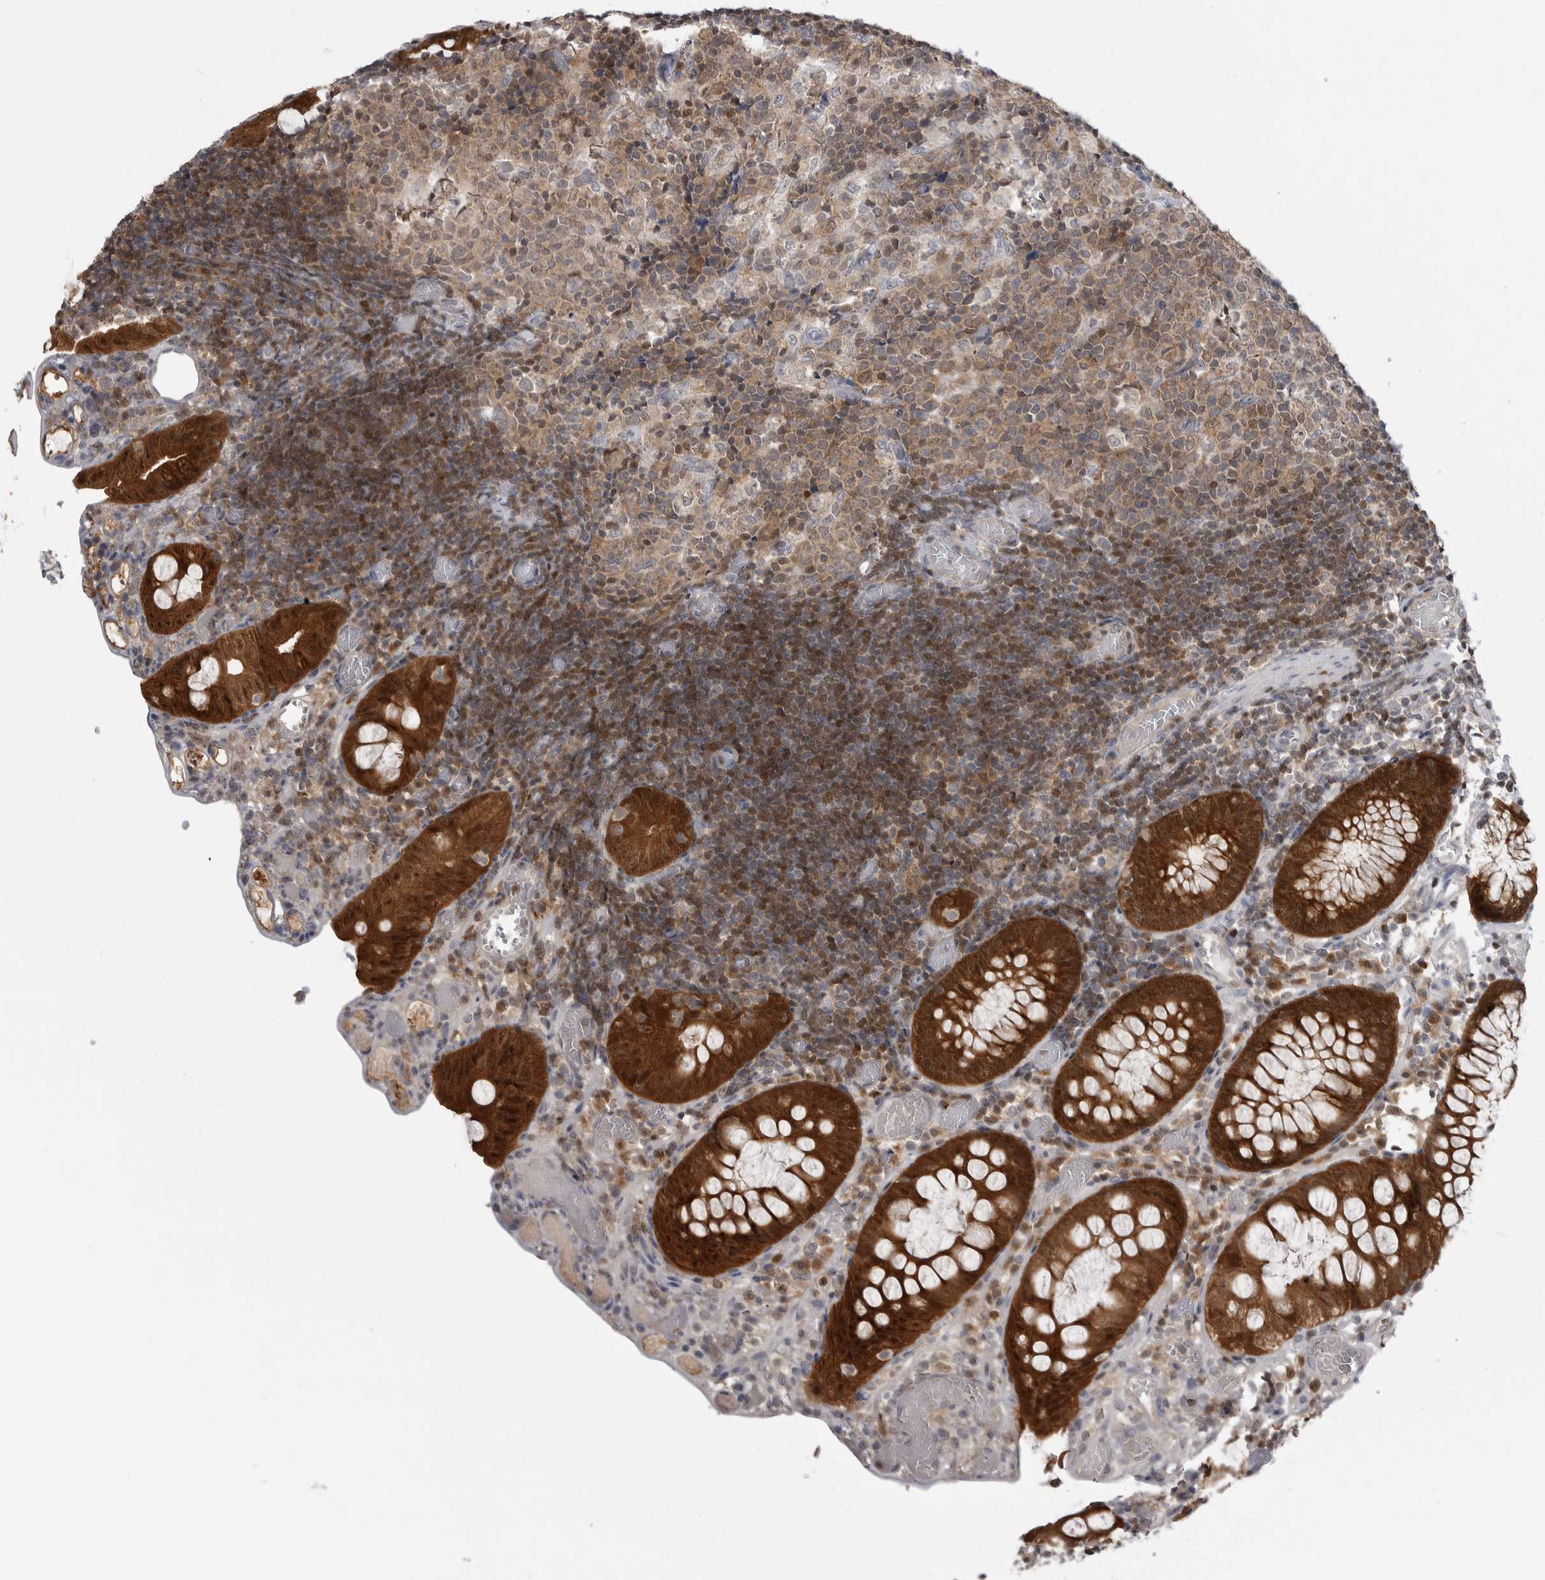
{"staining": {"intensity": "negative", "quantity": "none", "location": "none"}, "tissue": "colon", "cell_type": "Endothelial cells", "image_type": "normal", "snomed": [{"axis": "morphology", "description": "Normal tissue, NOS"}, {"axis": "topography", "description": "Colon"}], "caption": "Immunohistochemistry of normal human colon demonstrates no staining in endothelial cells.", "gene": "MAPK13", "patient": {"sex": "male", "age": 14}}